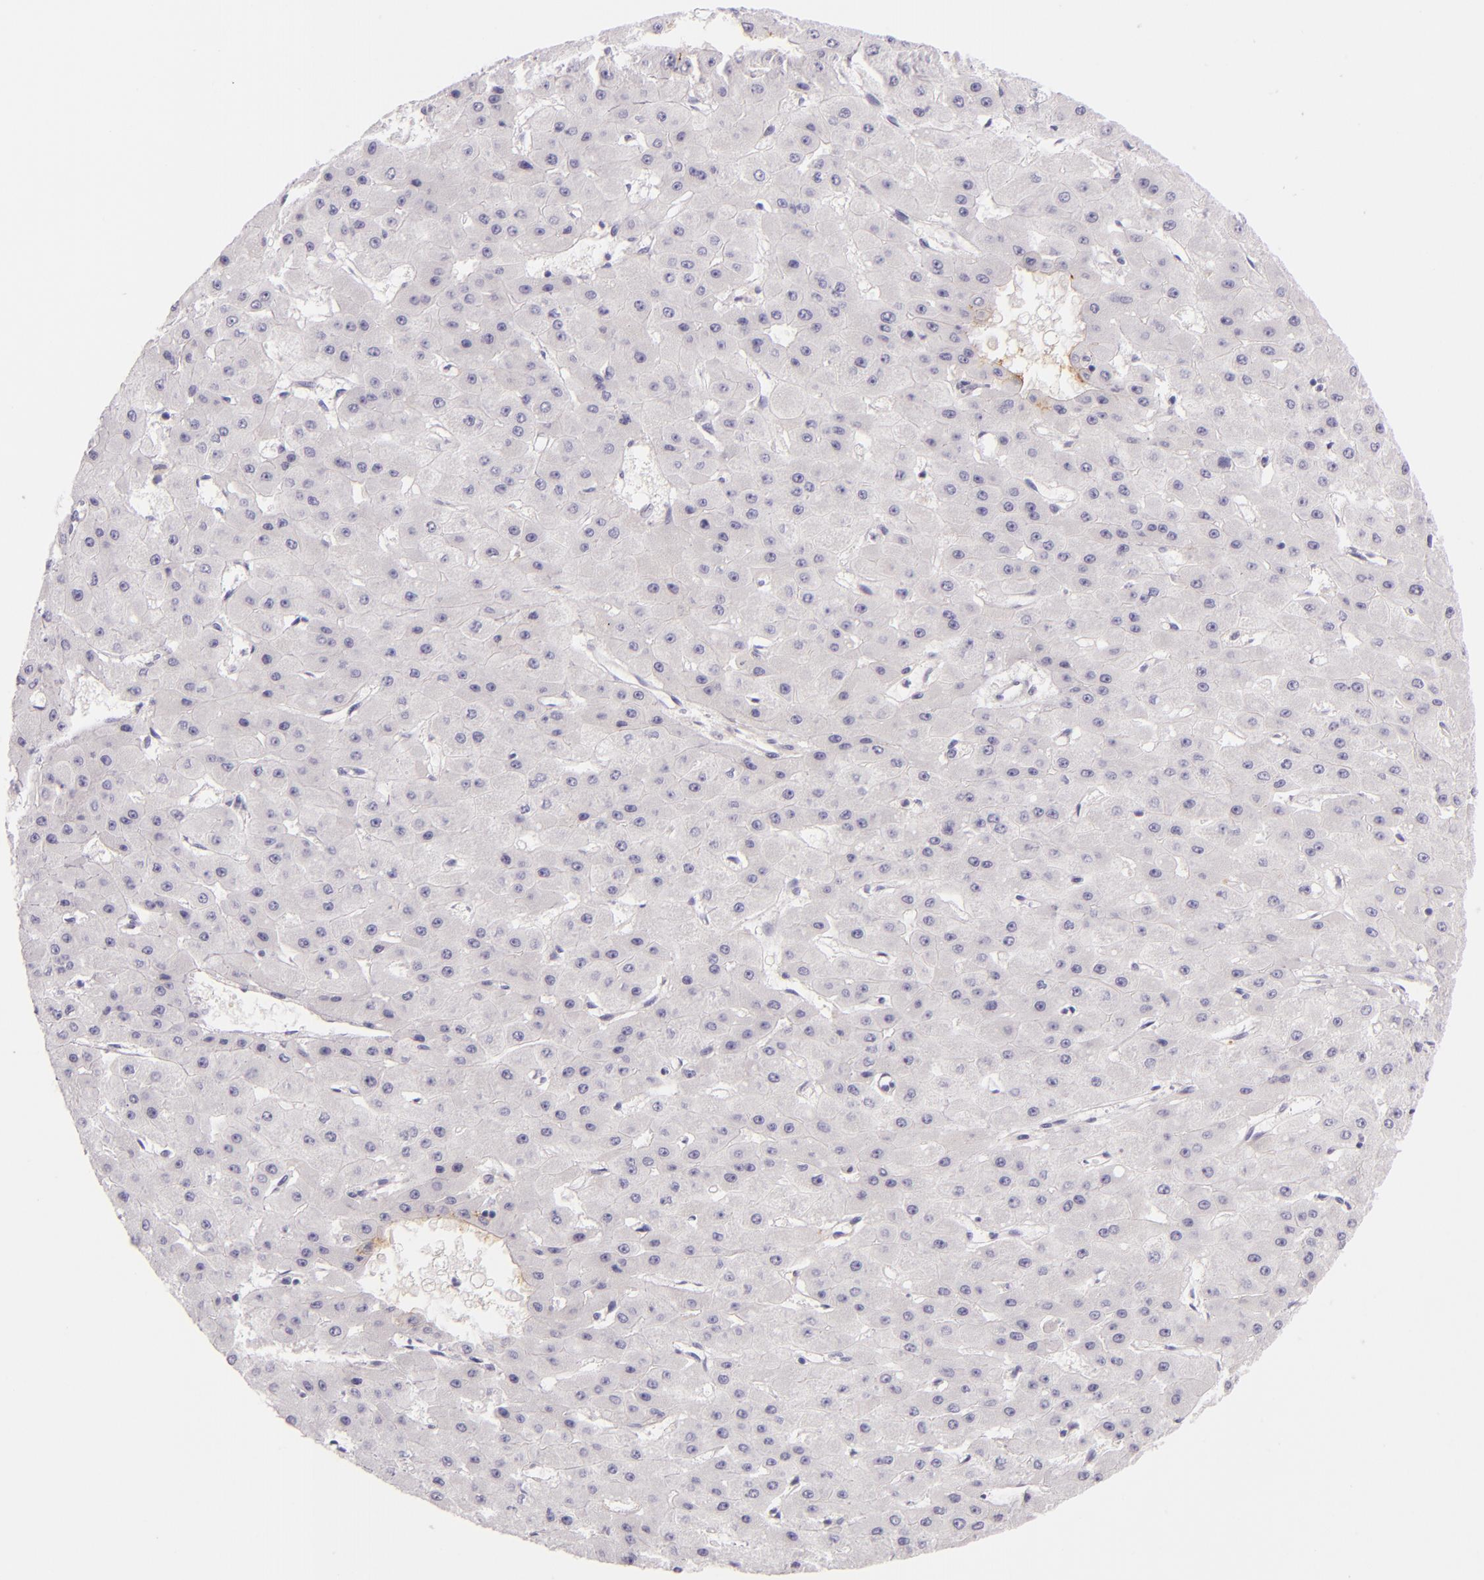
{"staining": {"intensity": "negative", "quantity": "none", "location": "none"}, "tissue": "liver cancer", "cell_type": "Tumor cells", "image_type": "cancer", "snomed": [{"axis": "morphology", "description": "Carcinoma, Hepatocellular, NOS"}, {"axis": "topography", "description": "Liver"}], "caption": "DAB immunohistochemical staining of human liver hepatocellular carcinoma shows no significant positivity in tumor cells. (Stains: DAB (3,3'-diaminobenzidine) immunohistochemistry with hematoxylin counter stain, Microscopy: brightfield microscopy at high magnification).", "gene": "ICAM1", "patient": {"sex": "female", "age": 52}}